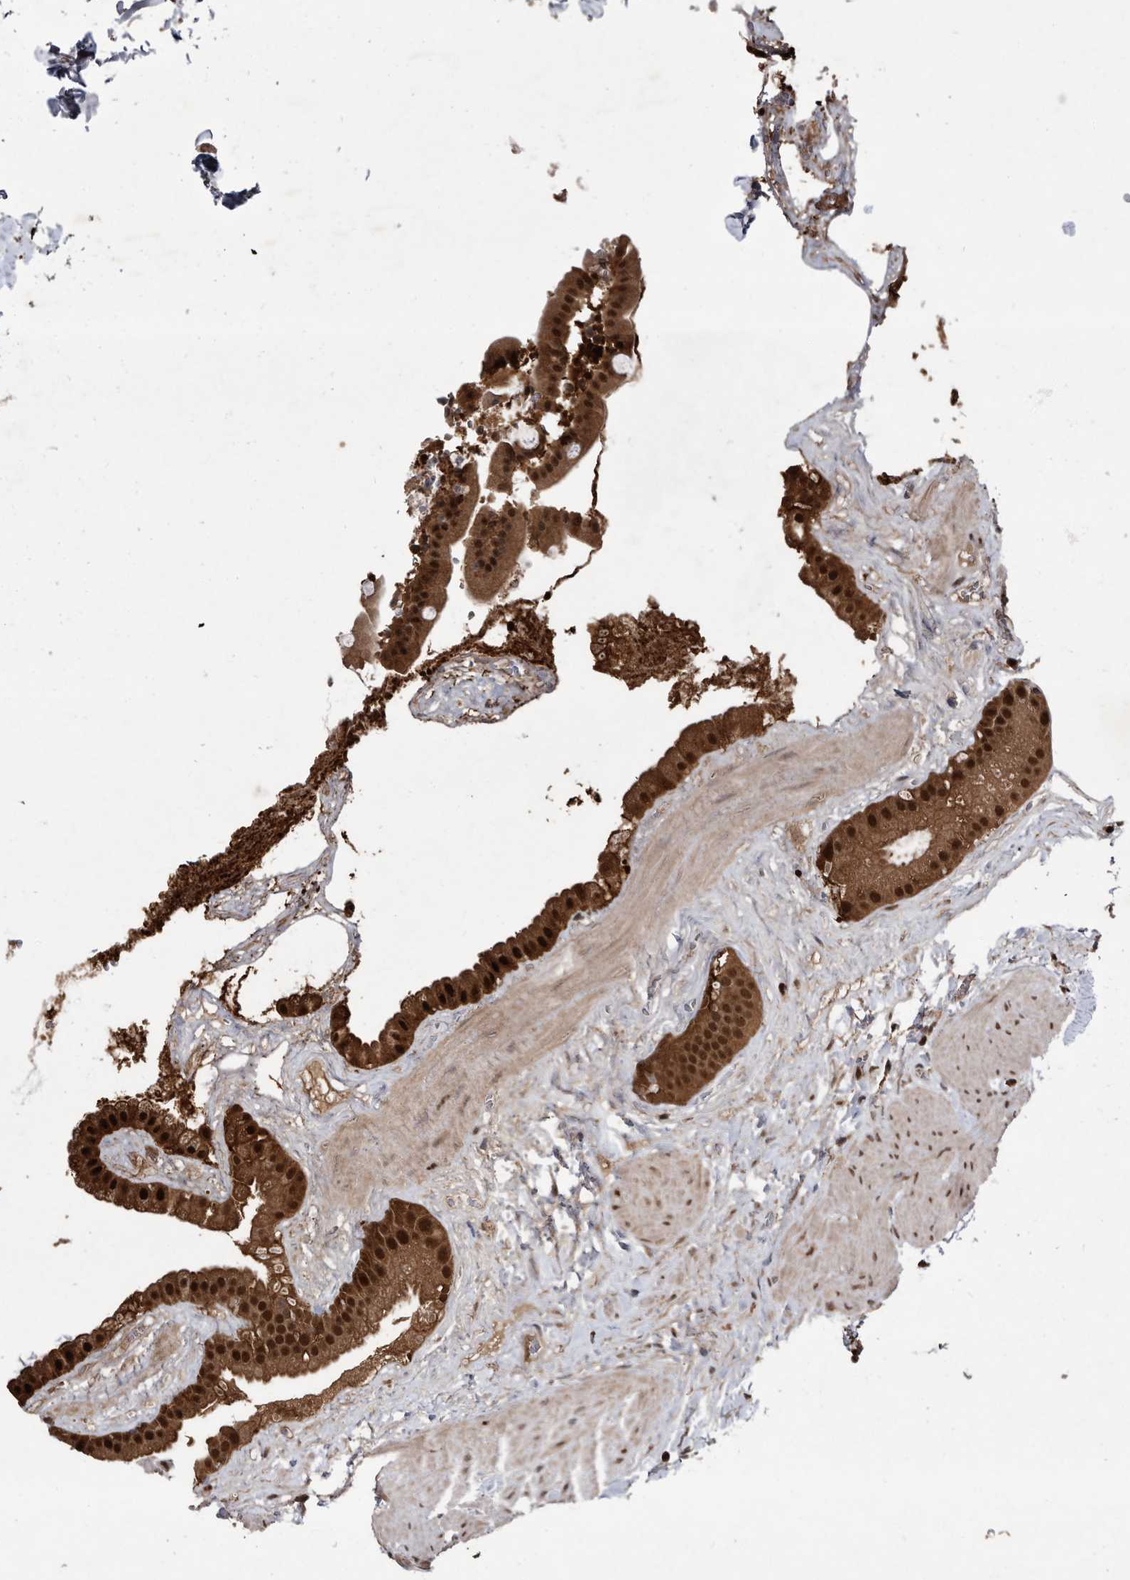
{"staining": {"intensity": "strong", "quantity": ">75%", "location": "cytoplasmic/membranous,nuclear"}, "tissue": "gallbladder", "cell_type": "Glandular cells", "image_type": "normal", "snomed": [{"axis": "morphology", "description": "Normal tissue, NOS"}, {"axis": "topography", "description": "Gallbladder"}], "caption": "Glandular cells exhibit strong cytoplasmic/membranous,nuclear positivity in approximately >75% of cells in benign gallbladder.", "gene": "RAD23B", "patient": {"sex": "male", "age": 55}}